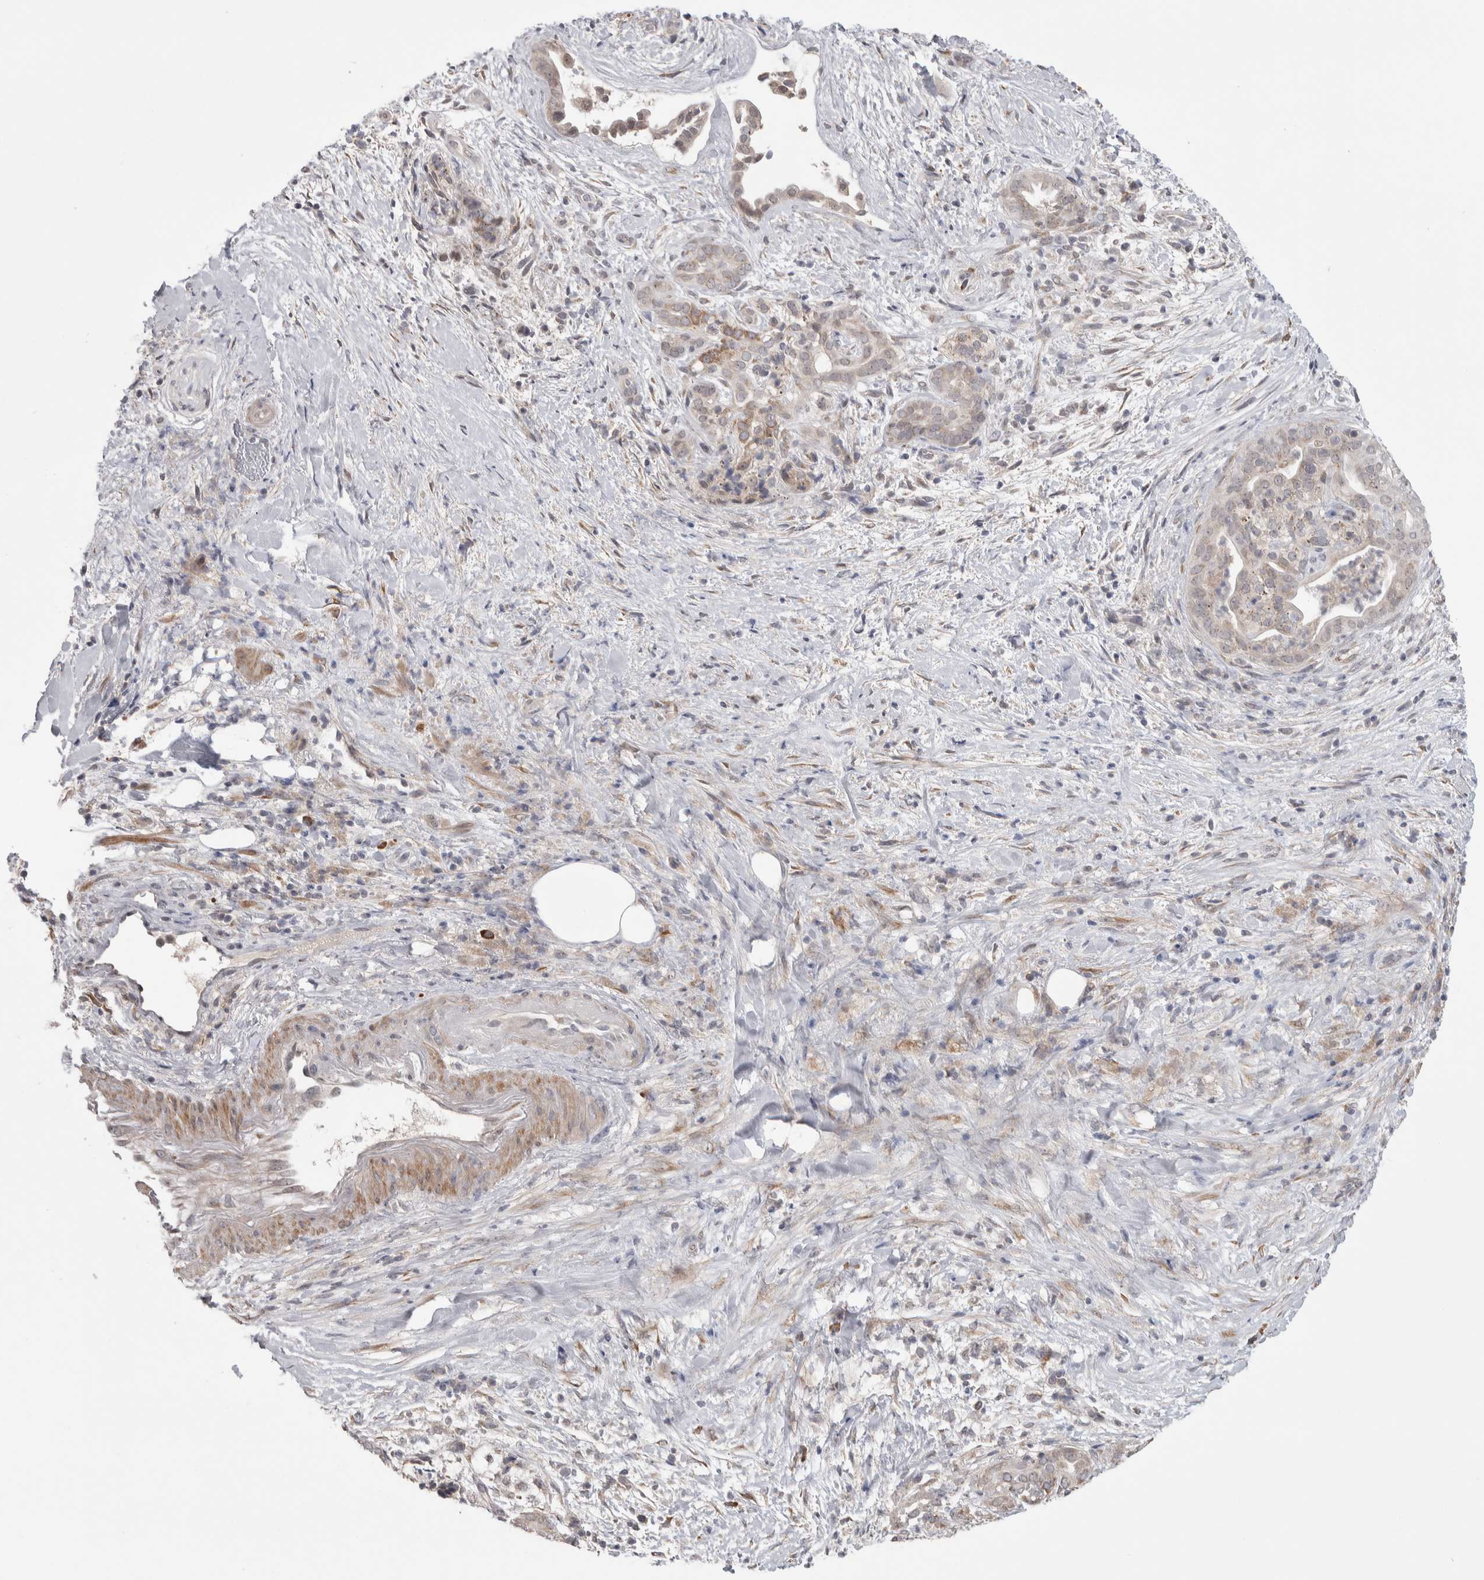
{"staining": {"intensity": "weak", "quantity": "<25%", "location": "cytoplasmic/membranous"}, "tissue": "pancreatic cancer", "cell_type": "Tumor cells", "image_type": "cancer", "snomed": [{"axis": "morphology", "description": "Adenocarcinoma, NOS"}, {"axis": "topography", "description": "Pancreas"}], "caption": "IHC image of neoplastic tissue: pancreatic cancer stained with DAB (3,3'-diaminobenzidine) reveals no significant protein positivity in tumor cells.", "gene": "CUL2", "patient": {"sex": "male", "age": 58}}